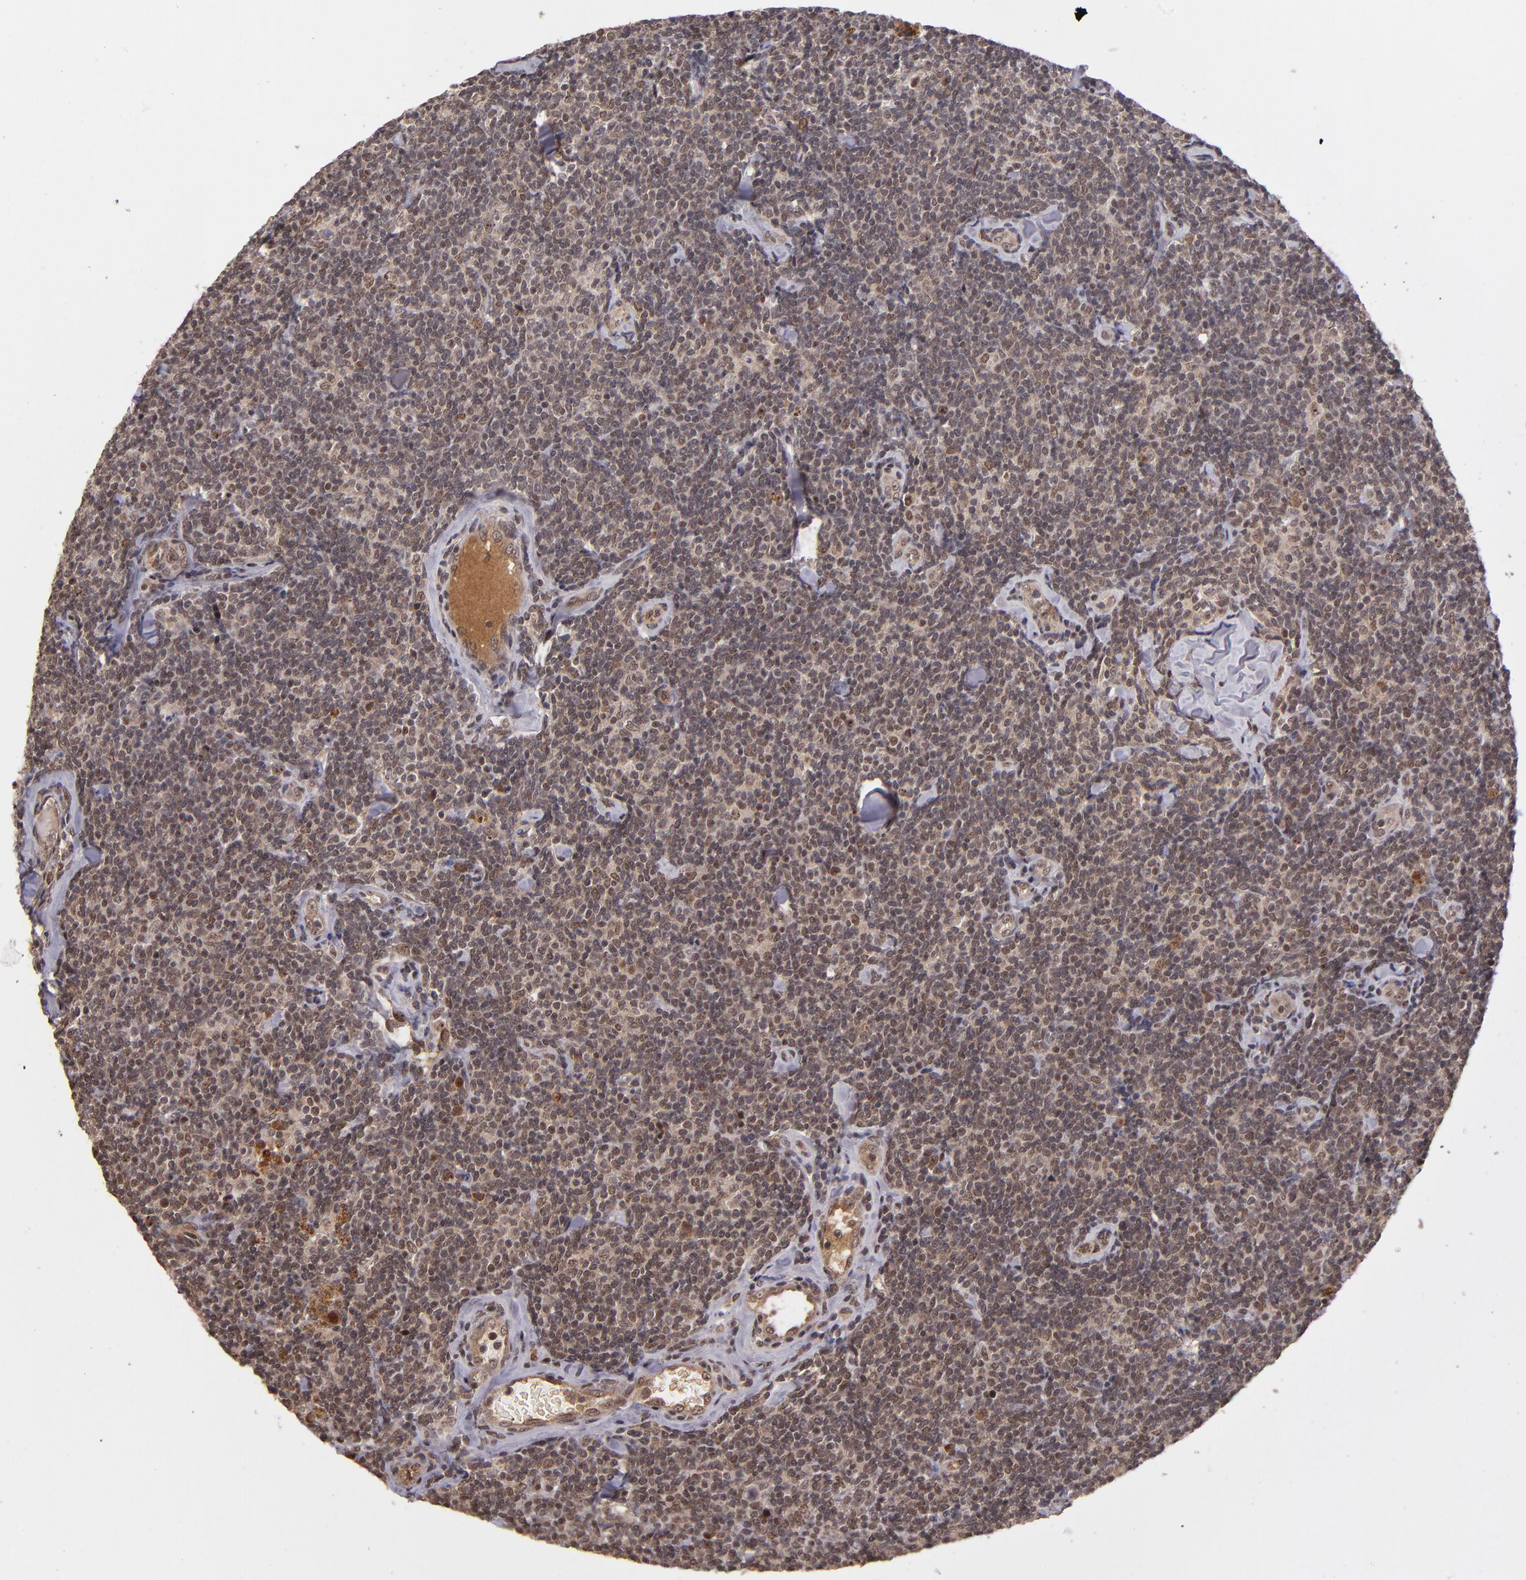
{"staining": {"intensity": "moderate", "quantity": ">75%", "location": "nuclear"}, "tissue": "lymphoma", "cell_type": "Tumor cells", "image_type": "cancer", "snomed": [{"axis": "morphology", "description": "Malignant lymphoma, non-Hodgkin's type, Low grade"}, {"axis": "topography", "description": "Lymph node"}], "caption": "Immunohistochemistry (IHC) of human lymphoma shows medium levels of moderate nuclear expression in about >75% of tumor cells.", "gene": "ABHD12B", "patient": {"sex": "female", "age": 56}}